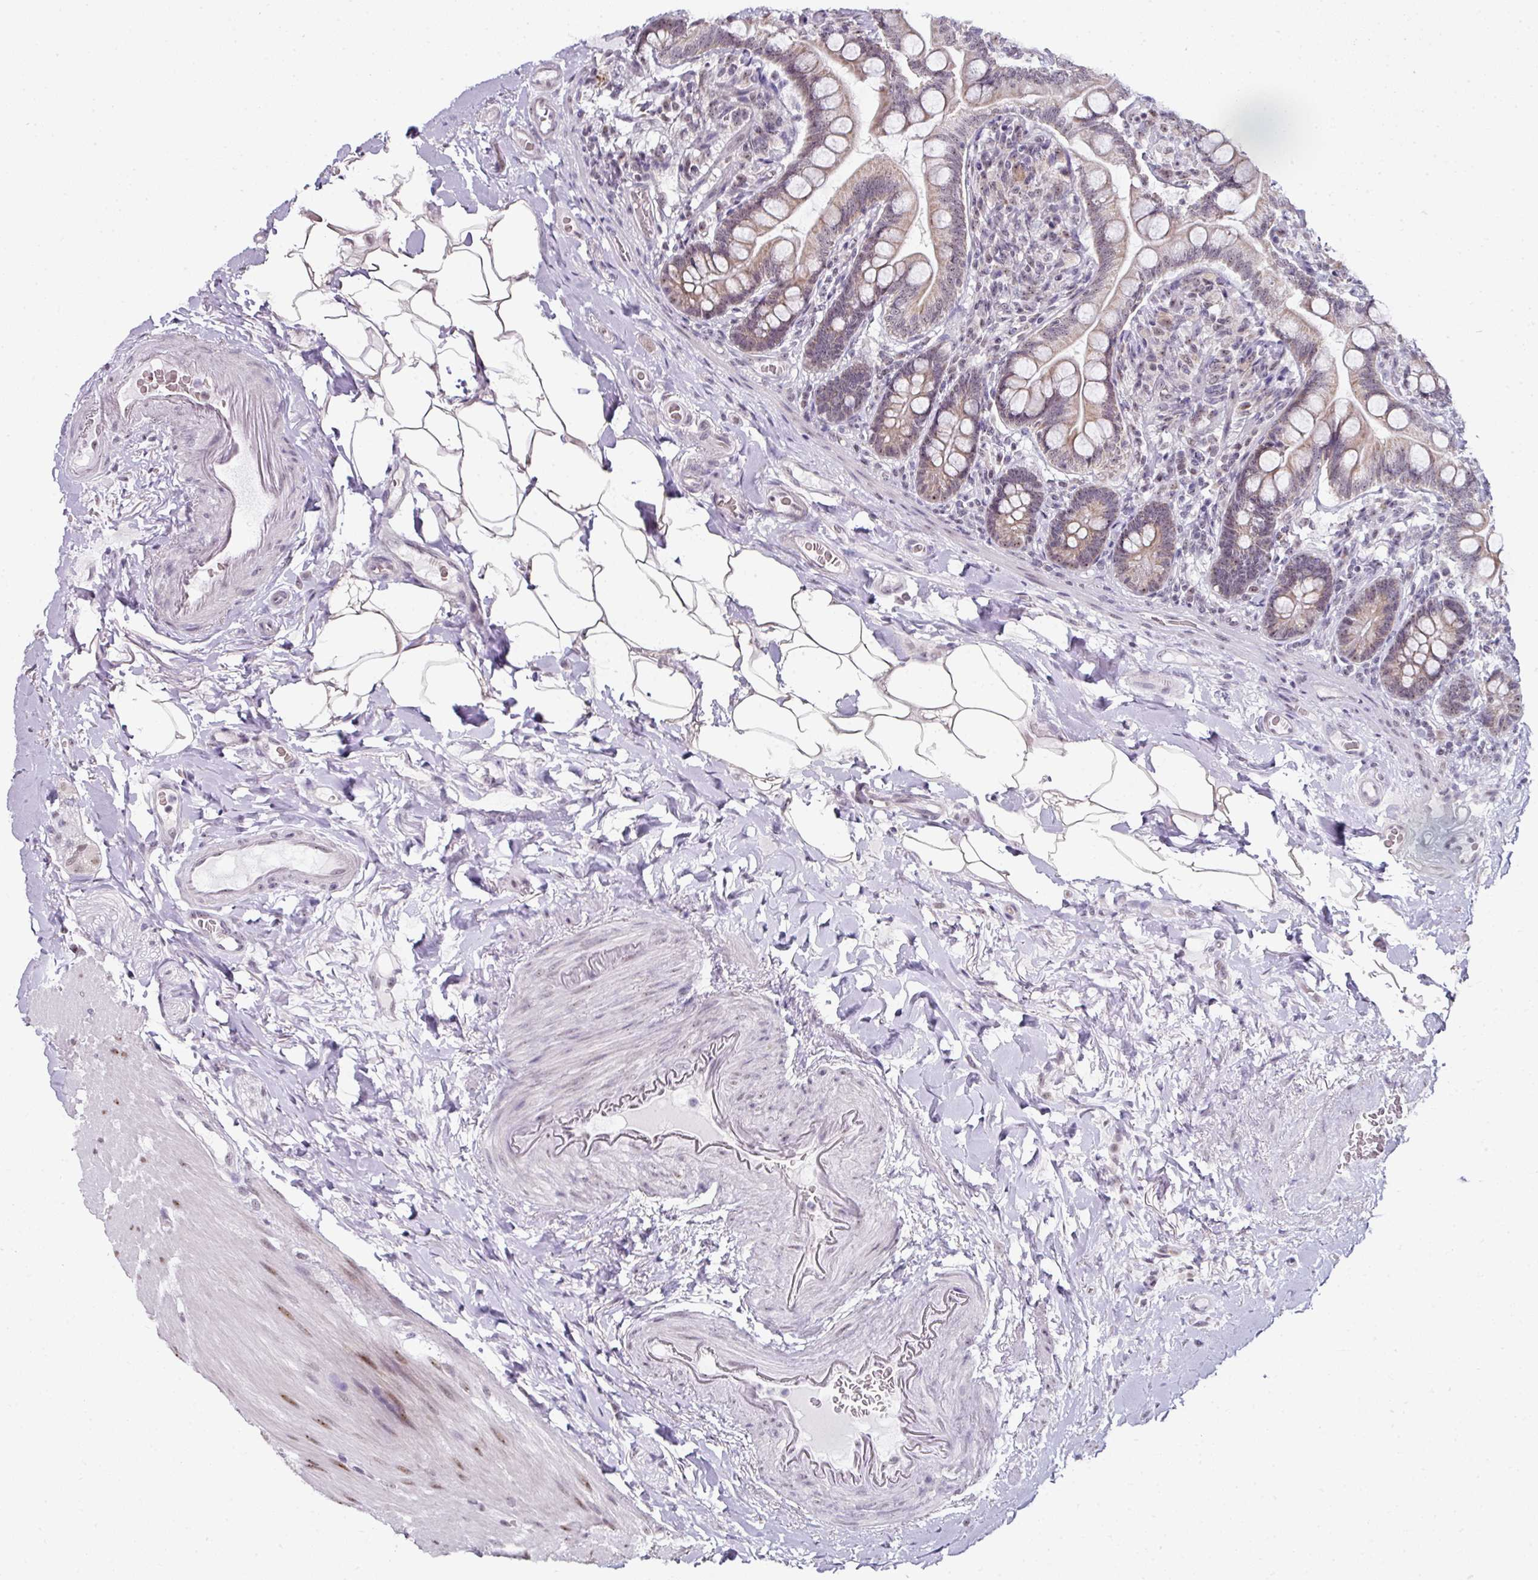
{"staining": {"intensity": "moderate", "quantity": ">75%", "location": "cytoplasmic/membranous,nuclear"}, "tissue": "small intestine", "cell_type": "Glandular cells", "image_type": "normal", "snomed": [{"axis": "morphology", "description": "Normal tissue, NOS"}, {"axis": "topography", "description": "Small intestine"}], "caption": "DAB immunohistochemical staining of unremarkable human small intestine demonstrates moderate cytoplasmic/membranous,nuclear protein expression in approximately >75% of glandular cells.", "gene": "NACC2", "patient": {"sex": "female", "age": 64}}